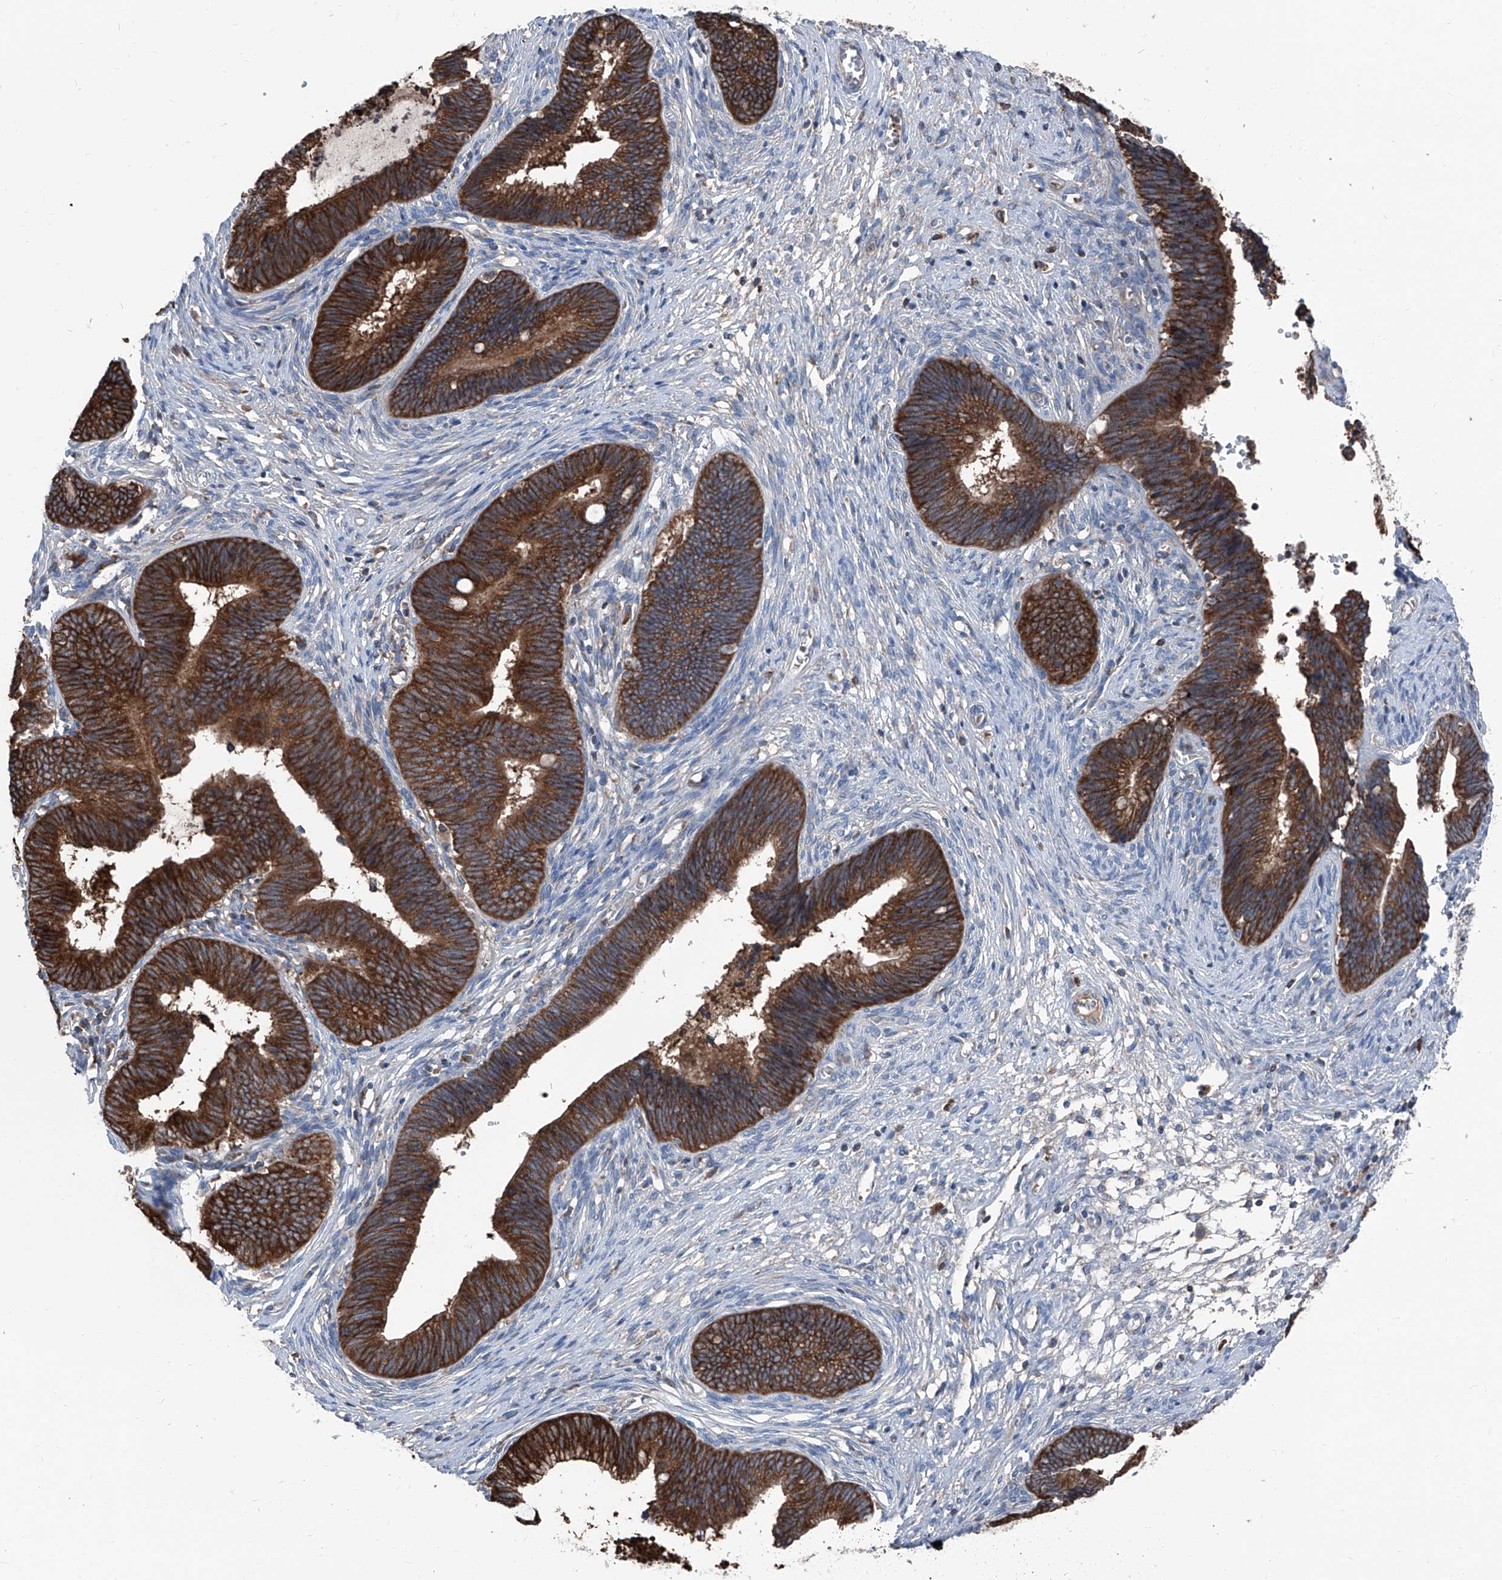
{"staining": {"intensity": "strong", "quantity": ">75%", "location": "cytoplasmic/membranous"}, "tissue": "cervical cancer", "cell_type": "Tumor cells", "image_type": "cancer", "snomed": [{"axis": "morphology", "description": "Adenocarcinoma, NOS"}, {"axis": "topography", "description": "Cervix"}], "caption": "Adenocarcinoma (cervical) tissue shows strong cytoplasmic/membranous positivity in approximately >75% of tumor cells Nuclei are stained in blue.", "gene": "GPAT3", "patient": {"sex": "female", "age": 44}}